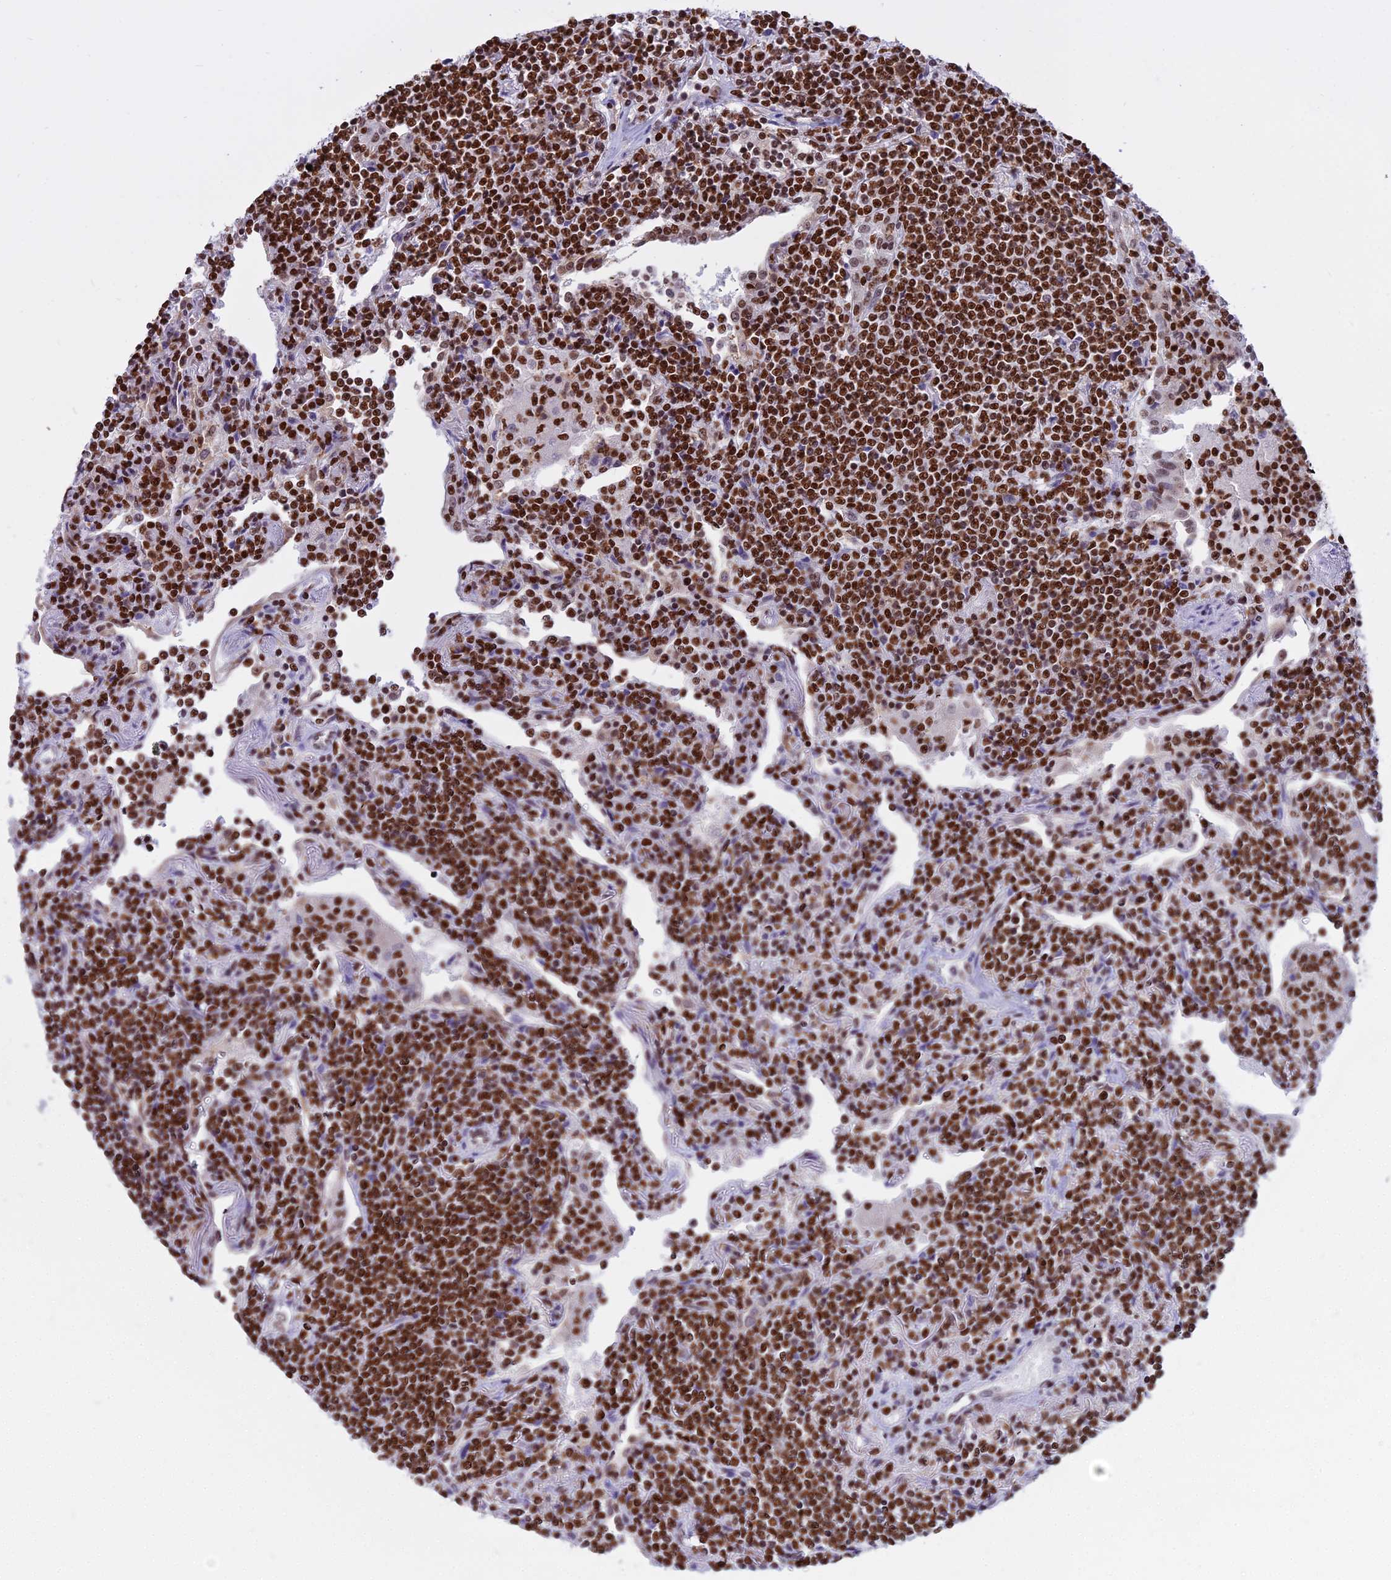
{"staining": {"intensity": "strong", "quantity": ">75%", "location": "nuclear"}, "tissue": "lymphoma", "cell_type": "Tumor cells", "image_type": "cancer", "snomed": [{"axis": "morphology", "description": "Malignant lymphoma, non-Hodgkin's type, Low grade"}, {"axis": "topography", "description": "Lung"}], "caption": "An image of lymphoma stained for a protein reveals strong nuclear brown staining in tumor cells.", "gene": "PARP1", "patient": {"sex": "female", "age": 71}}